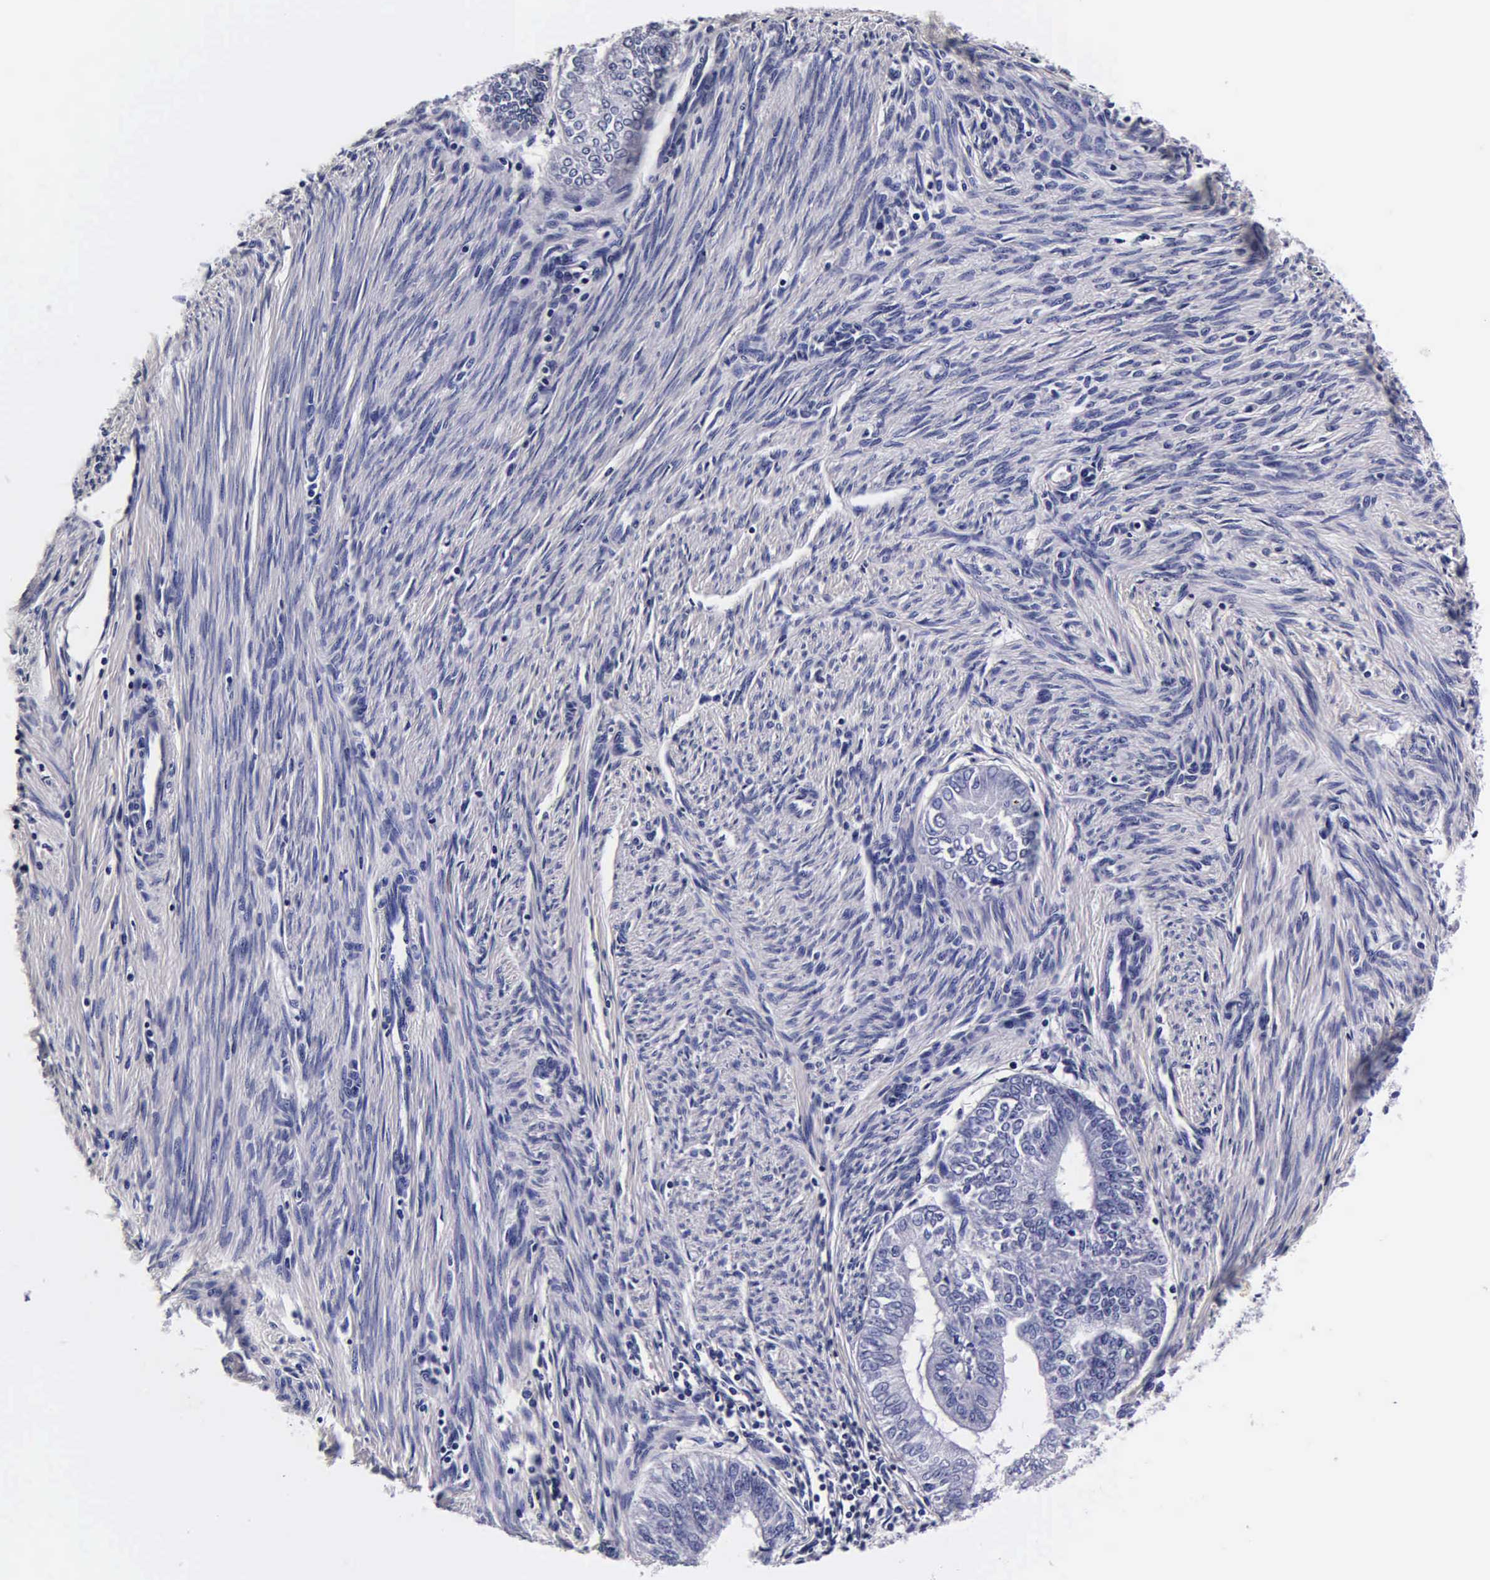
{"staining": {"intensity": "negative", "quantity": "none", "location": "none"}, "tissue": "endometrial cancer", "cell_type": "Tumor cells", "image_type": "cancer", "snomed": [{"axis": "morphology", "description": "Adenocarcinoma, NOS"}, {"axis": "topography", "description": "Endometrium"}], "caption": "DAB (3,3'-diaminobenzidine) immunohistochemical staining of endometrial cancer displays no significant positivity in tumor cells.", "gene": "IAPP", "patient": {"sex": "female", "age": 66}}